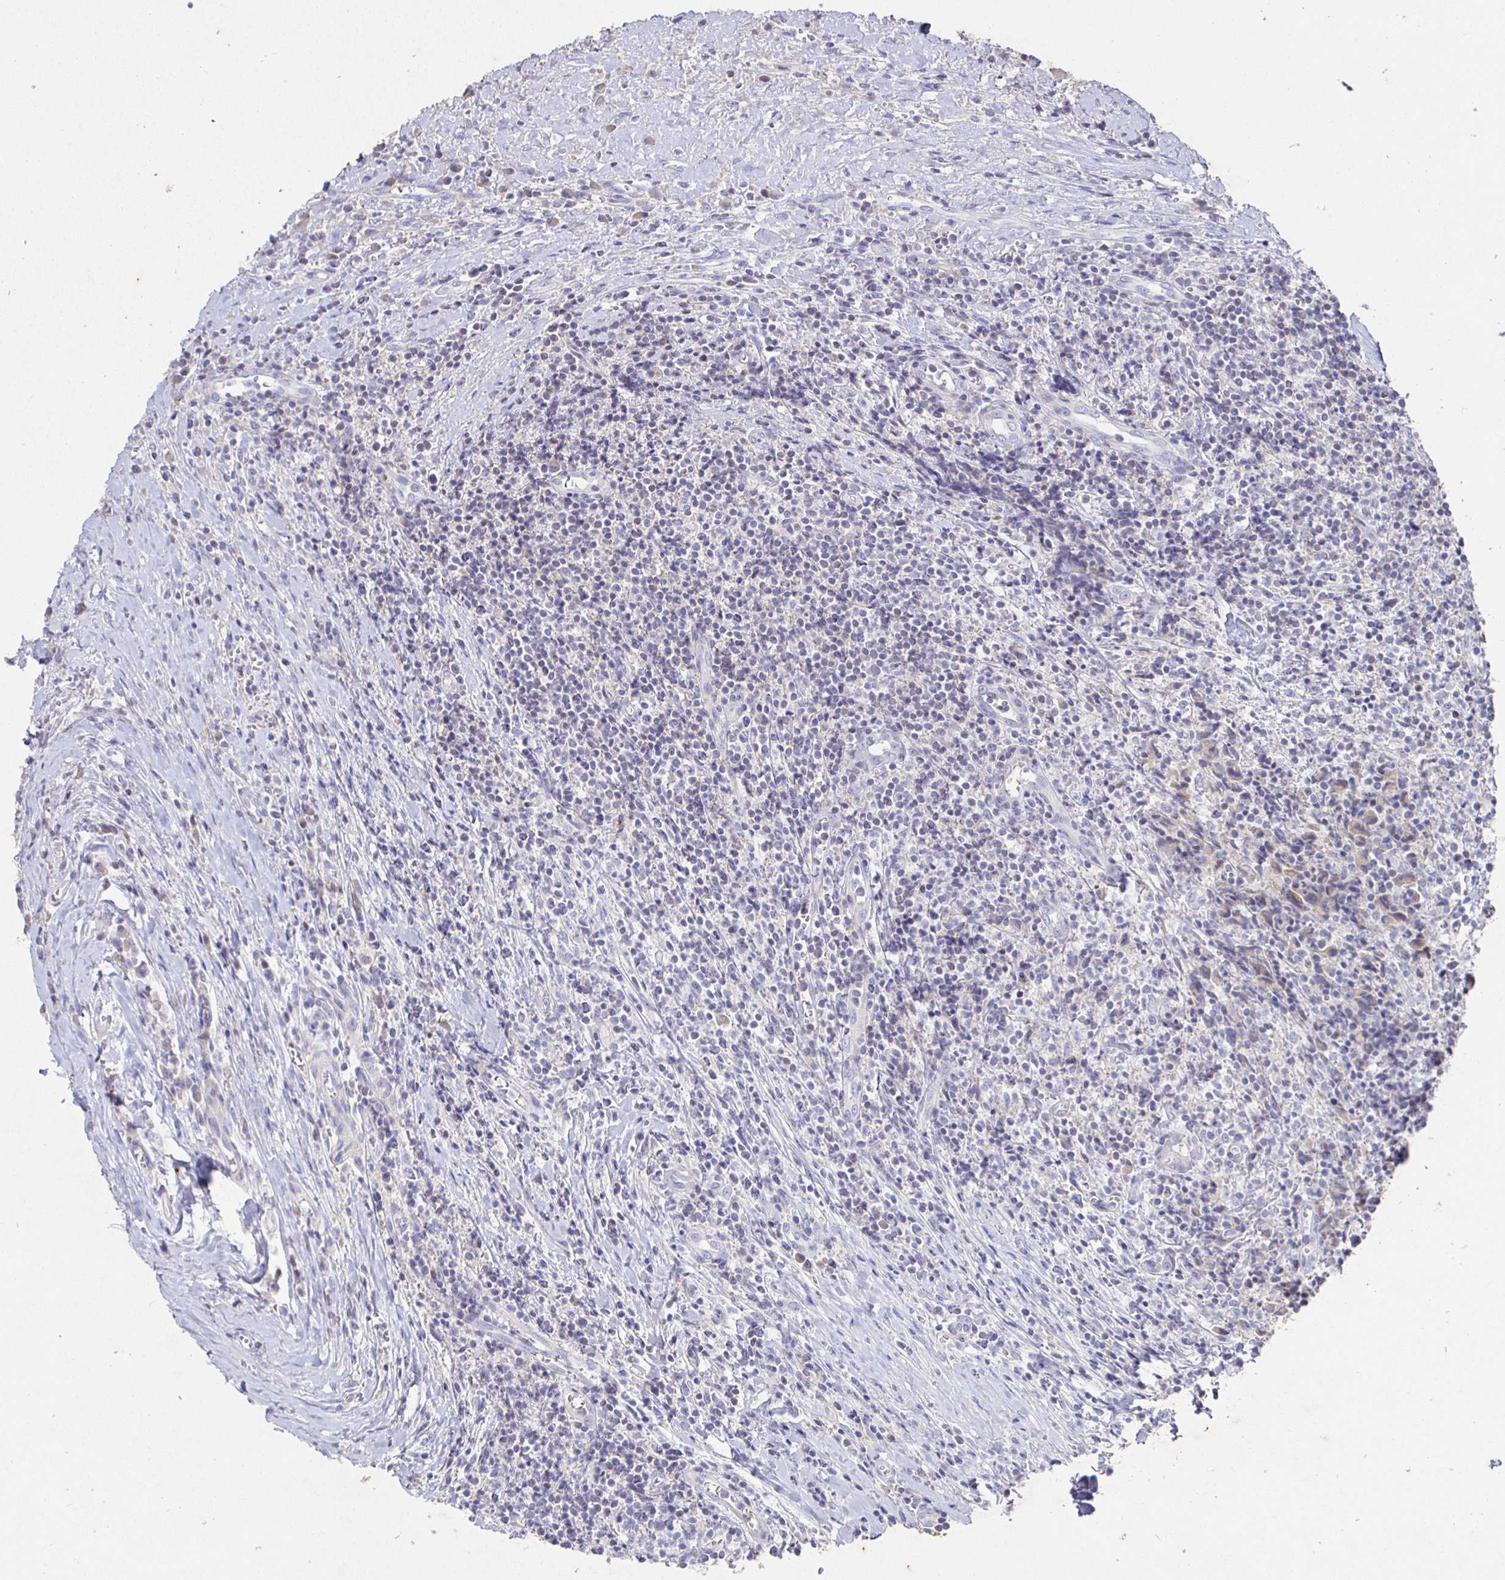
{"staining": {"intensity": "negative", "quantity": "none", "location": "none"}, "tissue": "lymphoma", "cell_type": "Tumor cells", "image_type": "cancer", "snomed": [{"axis": "morphology", "description": "Hodgkin's disease, NOS"}, {"axis": "topography", "description": "Thymus, NOS"}], "caption": "Micrograph shows no protein expression in tumor cells of Hodgkin's disease tissue. The staining is performed using DAB (3,3'-diaminobenzidine) brown chromogen with nuclei counter-stained in using hematoxylin.", "gene": "SHISA4", "patient": {"sex": "female", "age": 17}}